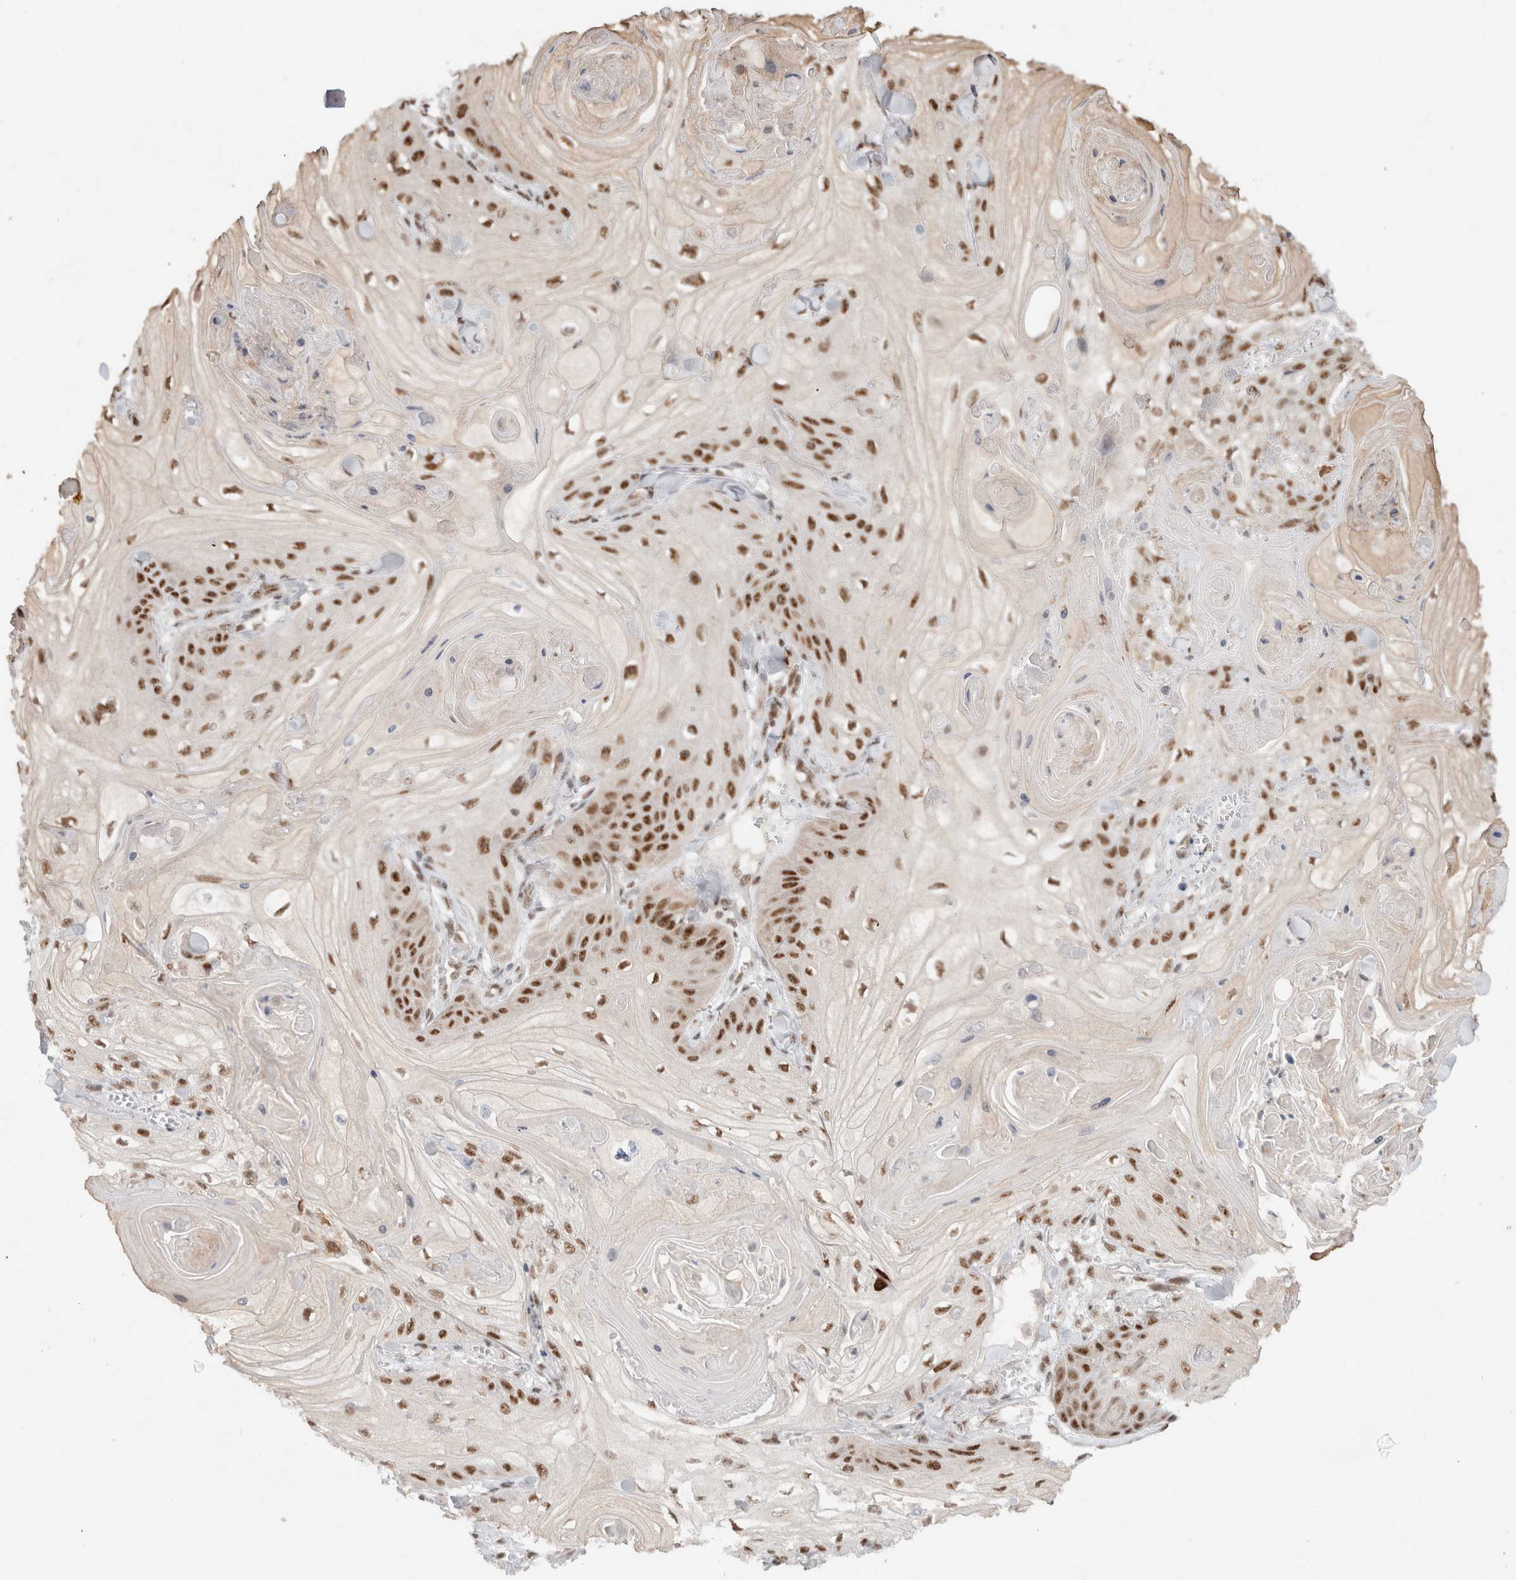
{"staining": {"intensity": "strong", "quantity": ">75%", "location": "nuclear"}, "tissue": "skin cancer", "cell_type": "Tumor cells", "image_type": "cancer", "snomed": [{"axis": "morphology", "description": "Squamous cell carcinoma, NOS"}, {"axis": "topography", "description": "Skin"}], "caption": "About >75% of tumor cells in skin cancer show strong nuclear protein expression as visualized by brown immunohistochemical staining.", "gene": "TRMT12", "patient": {"sex": "male", "age": 74}}